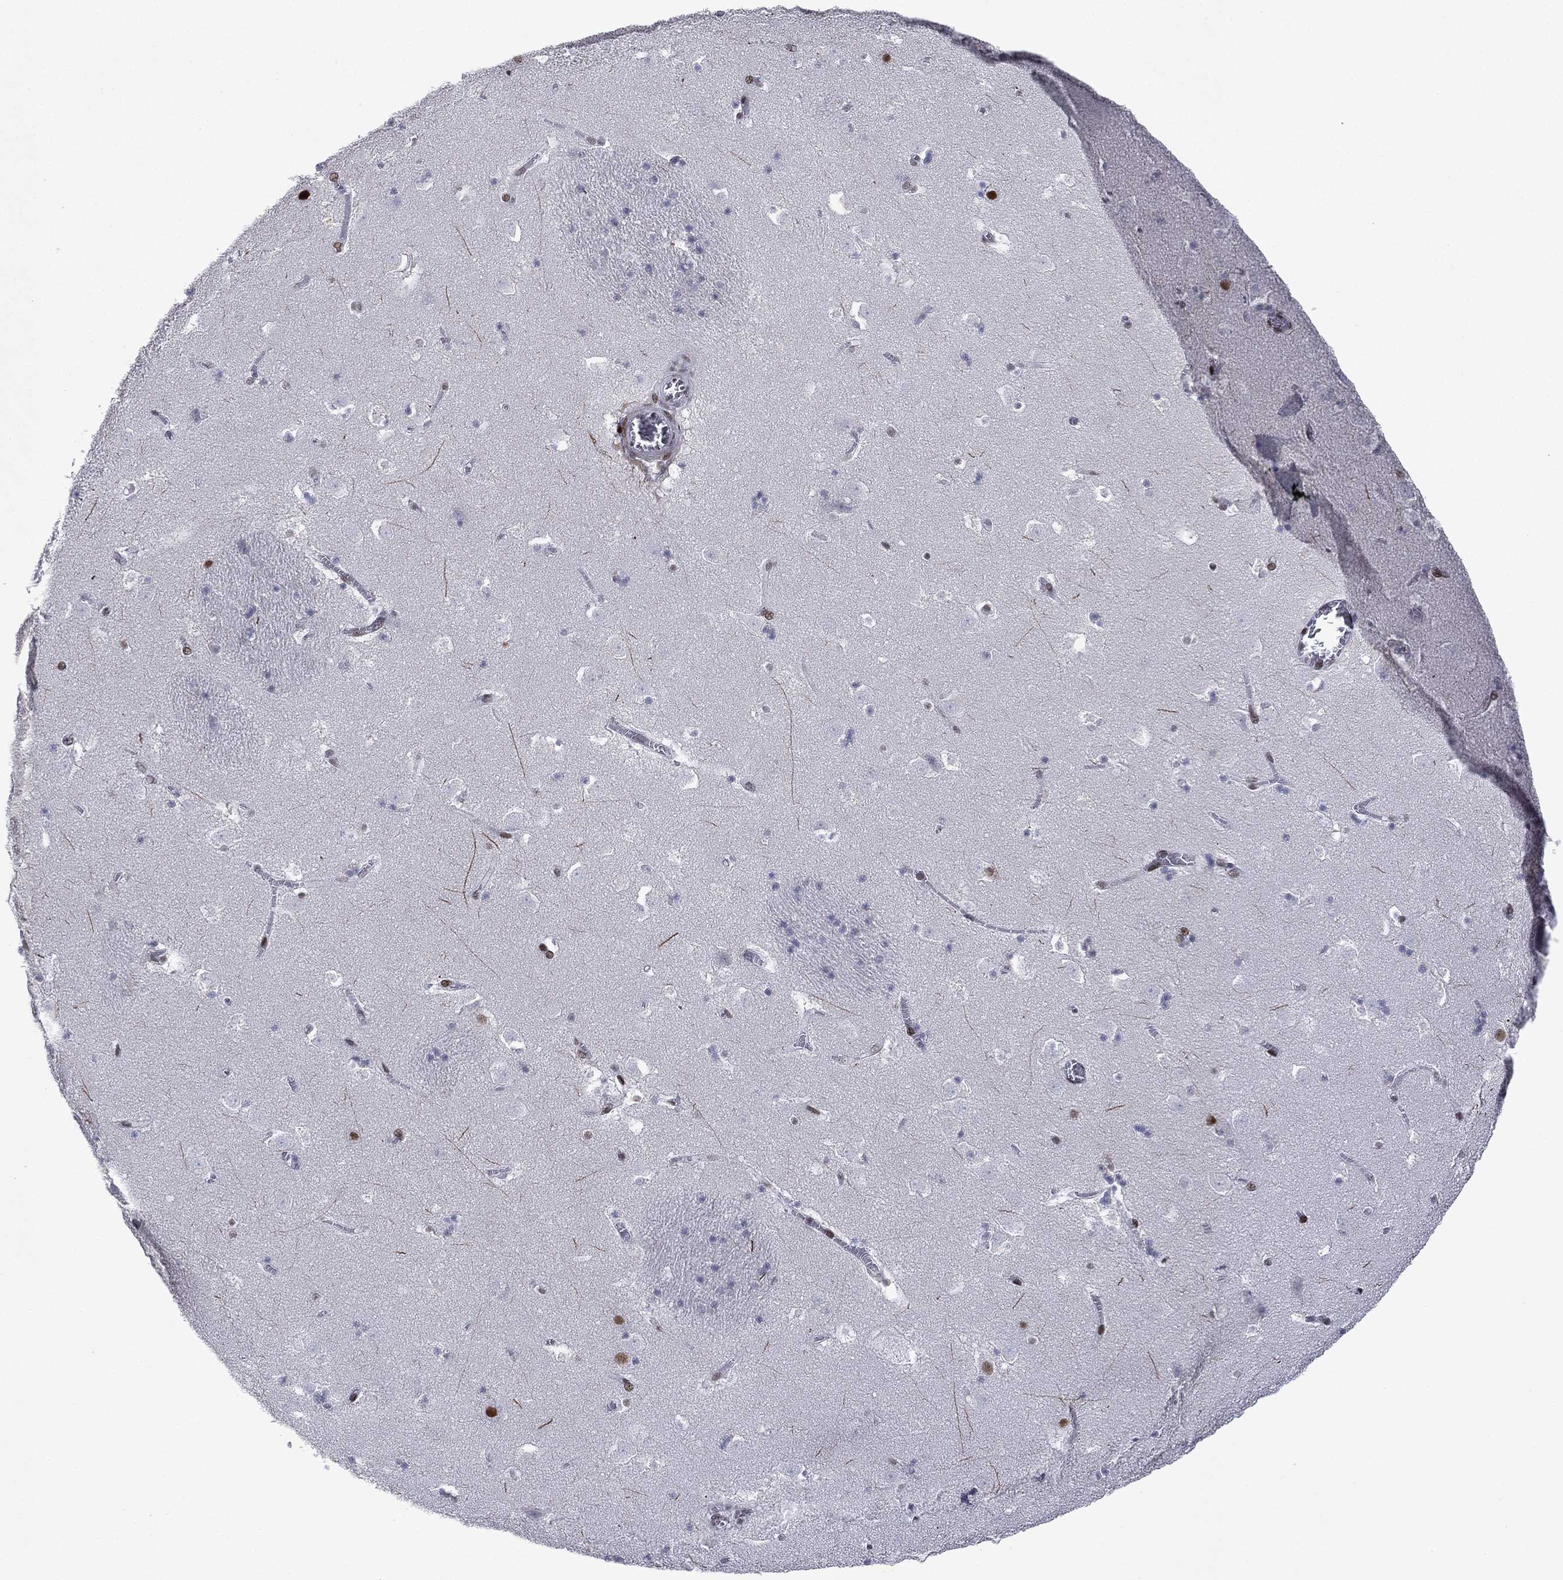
{"staining": {"intensity": "moderate", "quantity": "25%-75%", "location": "nuclear"}, "tissue": "caudate", "cell_type": "Glial cells", "image_type": "normal", "snomed": [{"axis": "morphology", "description": "Normal tissue, NOS"}, {"axis": "topography", "description": "Lateral ventricle wall"}], "caption": "An immunohistochemistry photomicrograph of unremarkable tissue is shown. Protein staining in brown shows moderate nuclear positivity in caudate within glial cells. Nuclei are stained in blue.", "gene": "RTF1", "patient": {"sex": "female", "age": 42}}